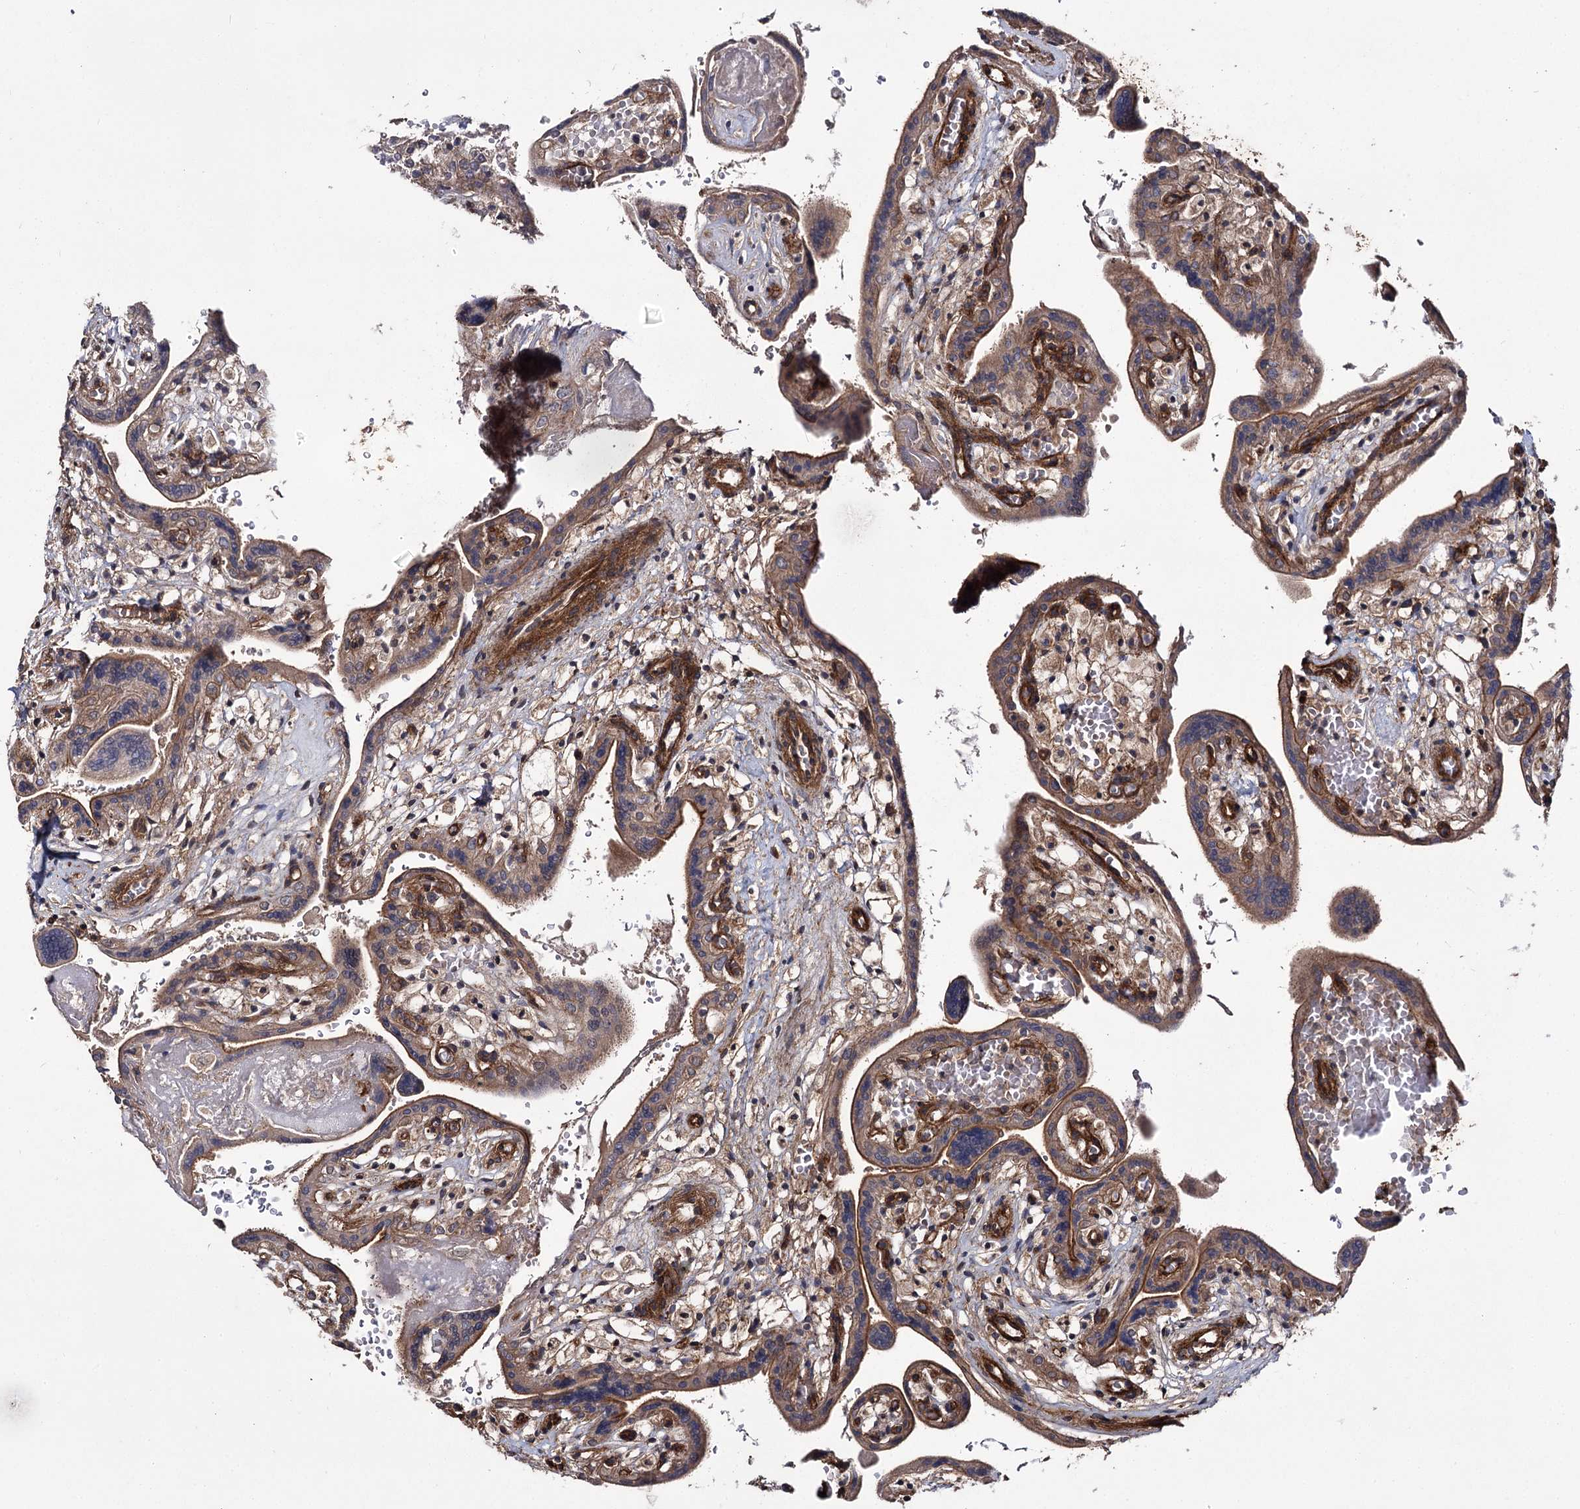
{"staining": {"intensity": "strong", "quantity": ">75%", "location": "cytoplasmic/membranous"}, "tissue": "placenta", "cell_type": "Trophoblastic cells", "image_type": "normal", "snomed": [{"axis": "morphology", "description": "Normal tissue, NOS"}, {"axis": "topography", "description": "Placenta"}], "caption": "IHC (DAB (3,3'-diaminobenzidine)) staining of normal placenta displays strong cytoplasmic/membranous protein expression in about >75% of trophoblastic cells.", "gene": "MYO1C", "patient": {"sex": "female", "age": 37}}